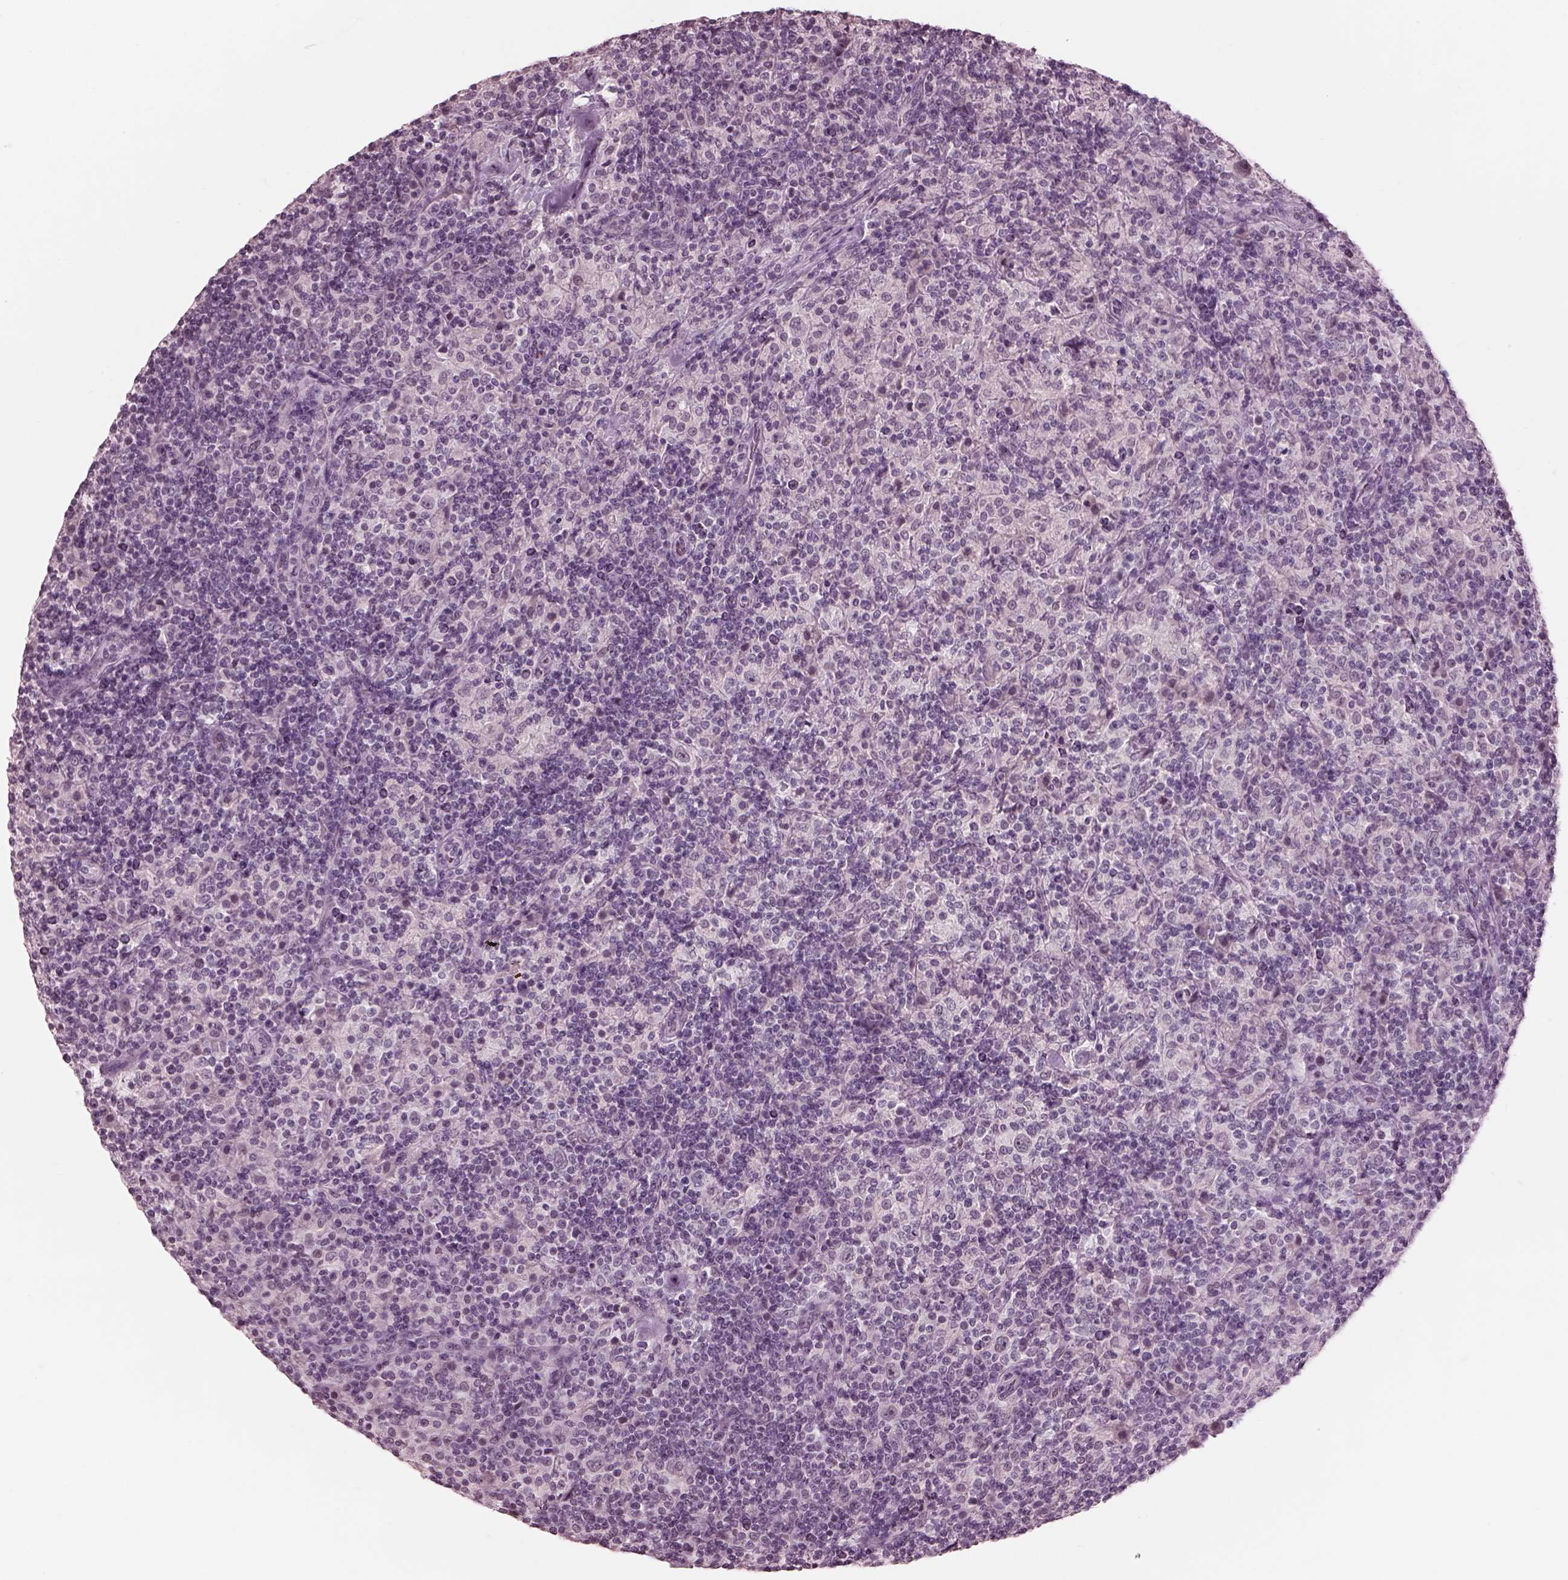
{"staining": {"intensity": "negative", "quantity": "none", "location": "none"}, "tissue": "lymphoma", "cell_type": "Tumor cells", "image_type": "cancer", "snomed": [{"axis": "morphology", "description": "Hodgkin's disease, NOS"}, {"axis": "topography", "description": "Lymph node"}], "caption": "Image shows no significant protein positivity in tumor cells of lymphoma.", "gene": "GARIN4", "patient": {"sex": "male", "age": 70}}